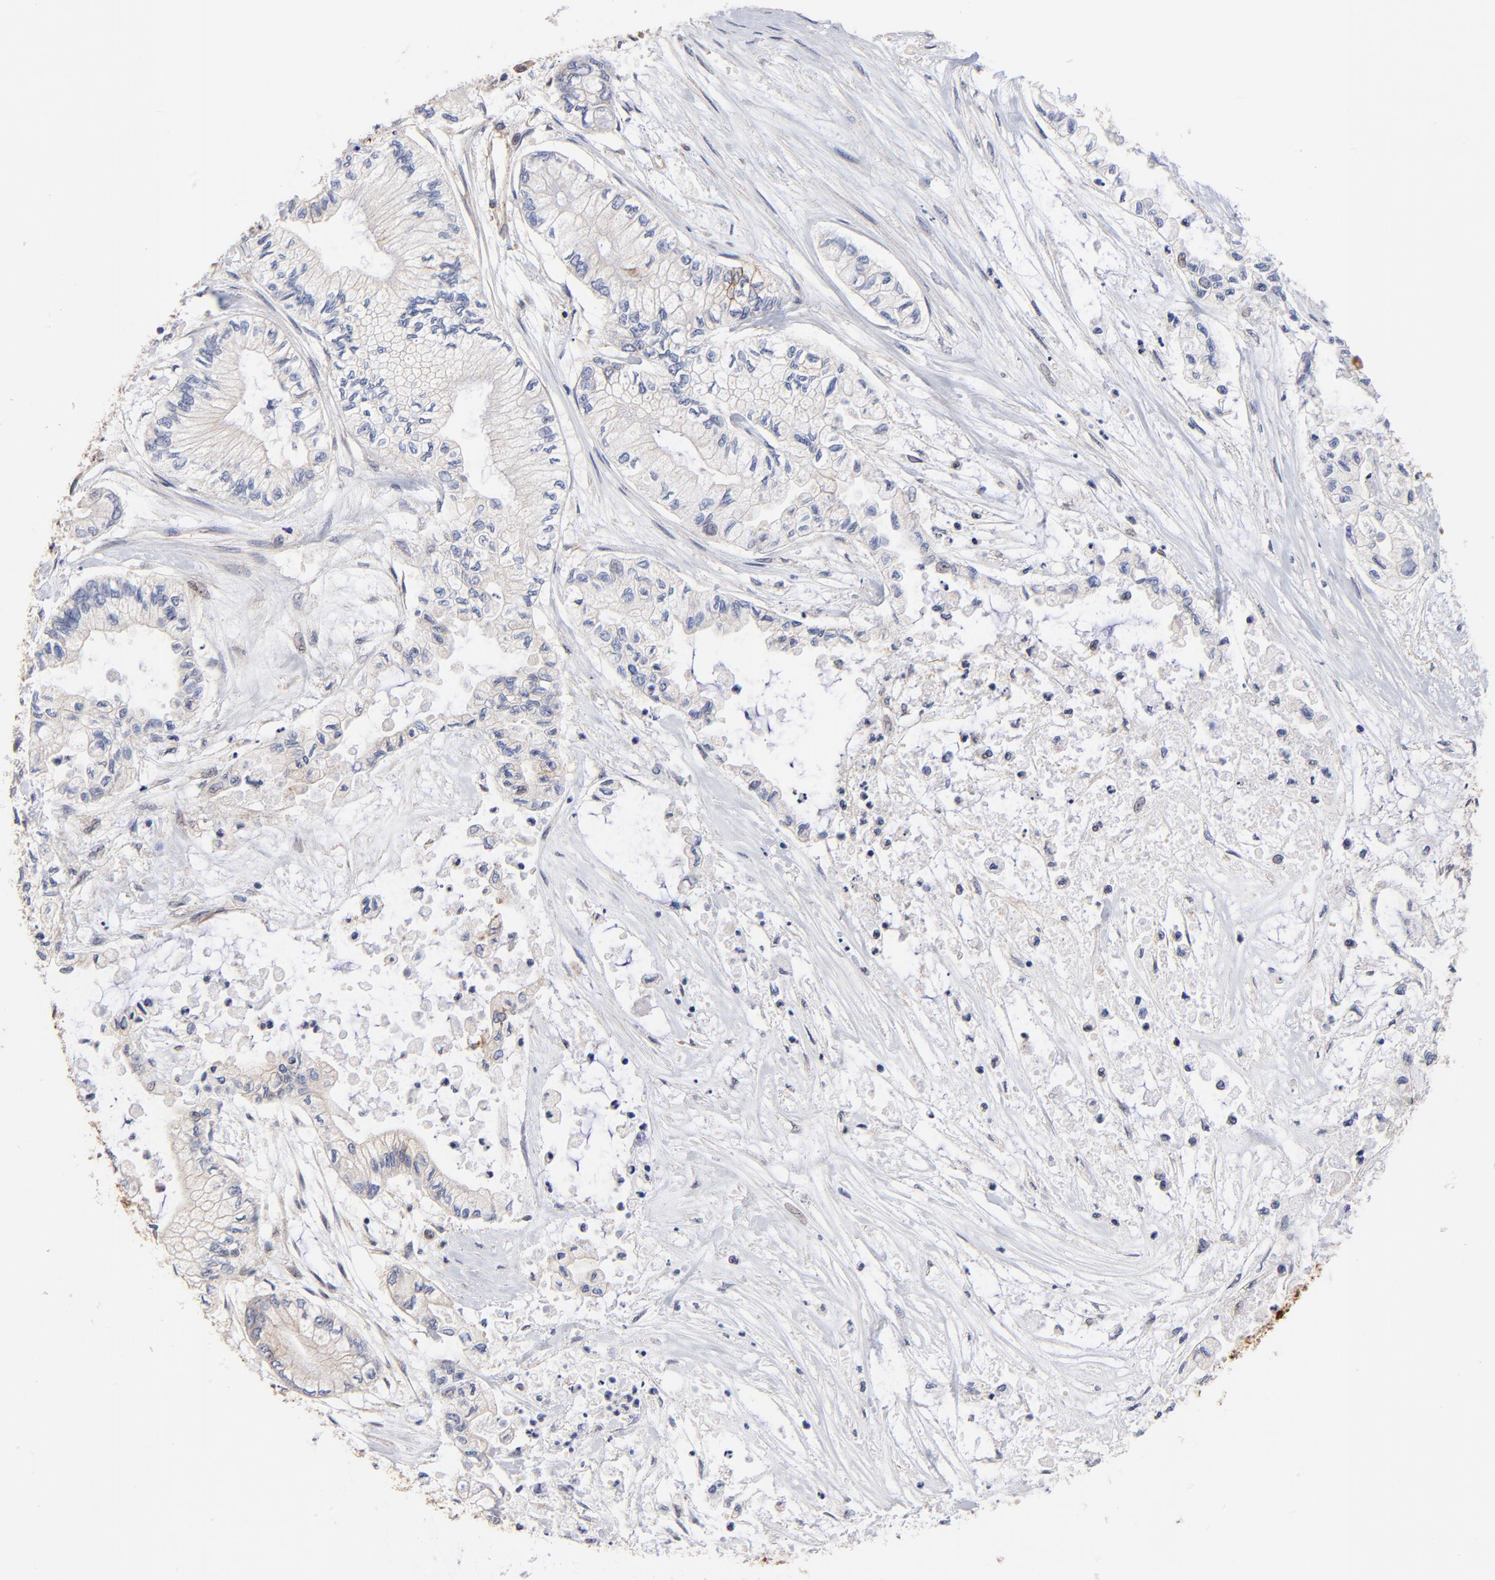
{"staining": {"intensity": "moderate", "quantity": ">75%", "location": "cytoplasmic/membranous"}, "tissue": "pancreatic cancer", "cell_type": "Tumor cells", "image_type": "cancer", "snomed": [{"axis": "morphology", "description": "Adenocarcinoma, NOS"}, {"axis": "topography", "description": "Pancreas"}], "caption": "Approximately >75% of tumor cells in human pancreatic adenocarcinoma display moderate cytoplasmic/membranous protein staining as visualized by brown immunohistochemical staining.", "gene": "TXNL1", "patient": {"sex": "male", "age": 79}}